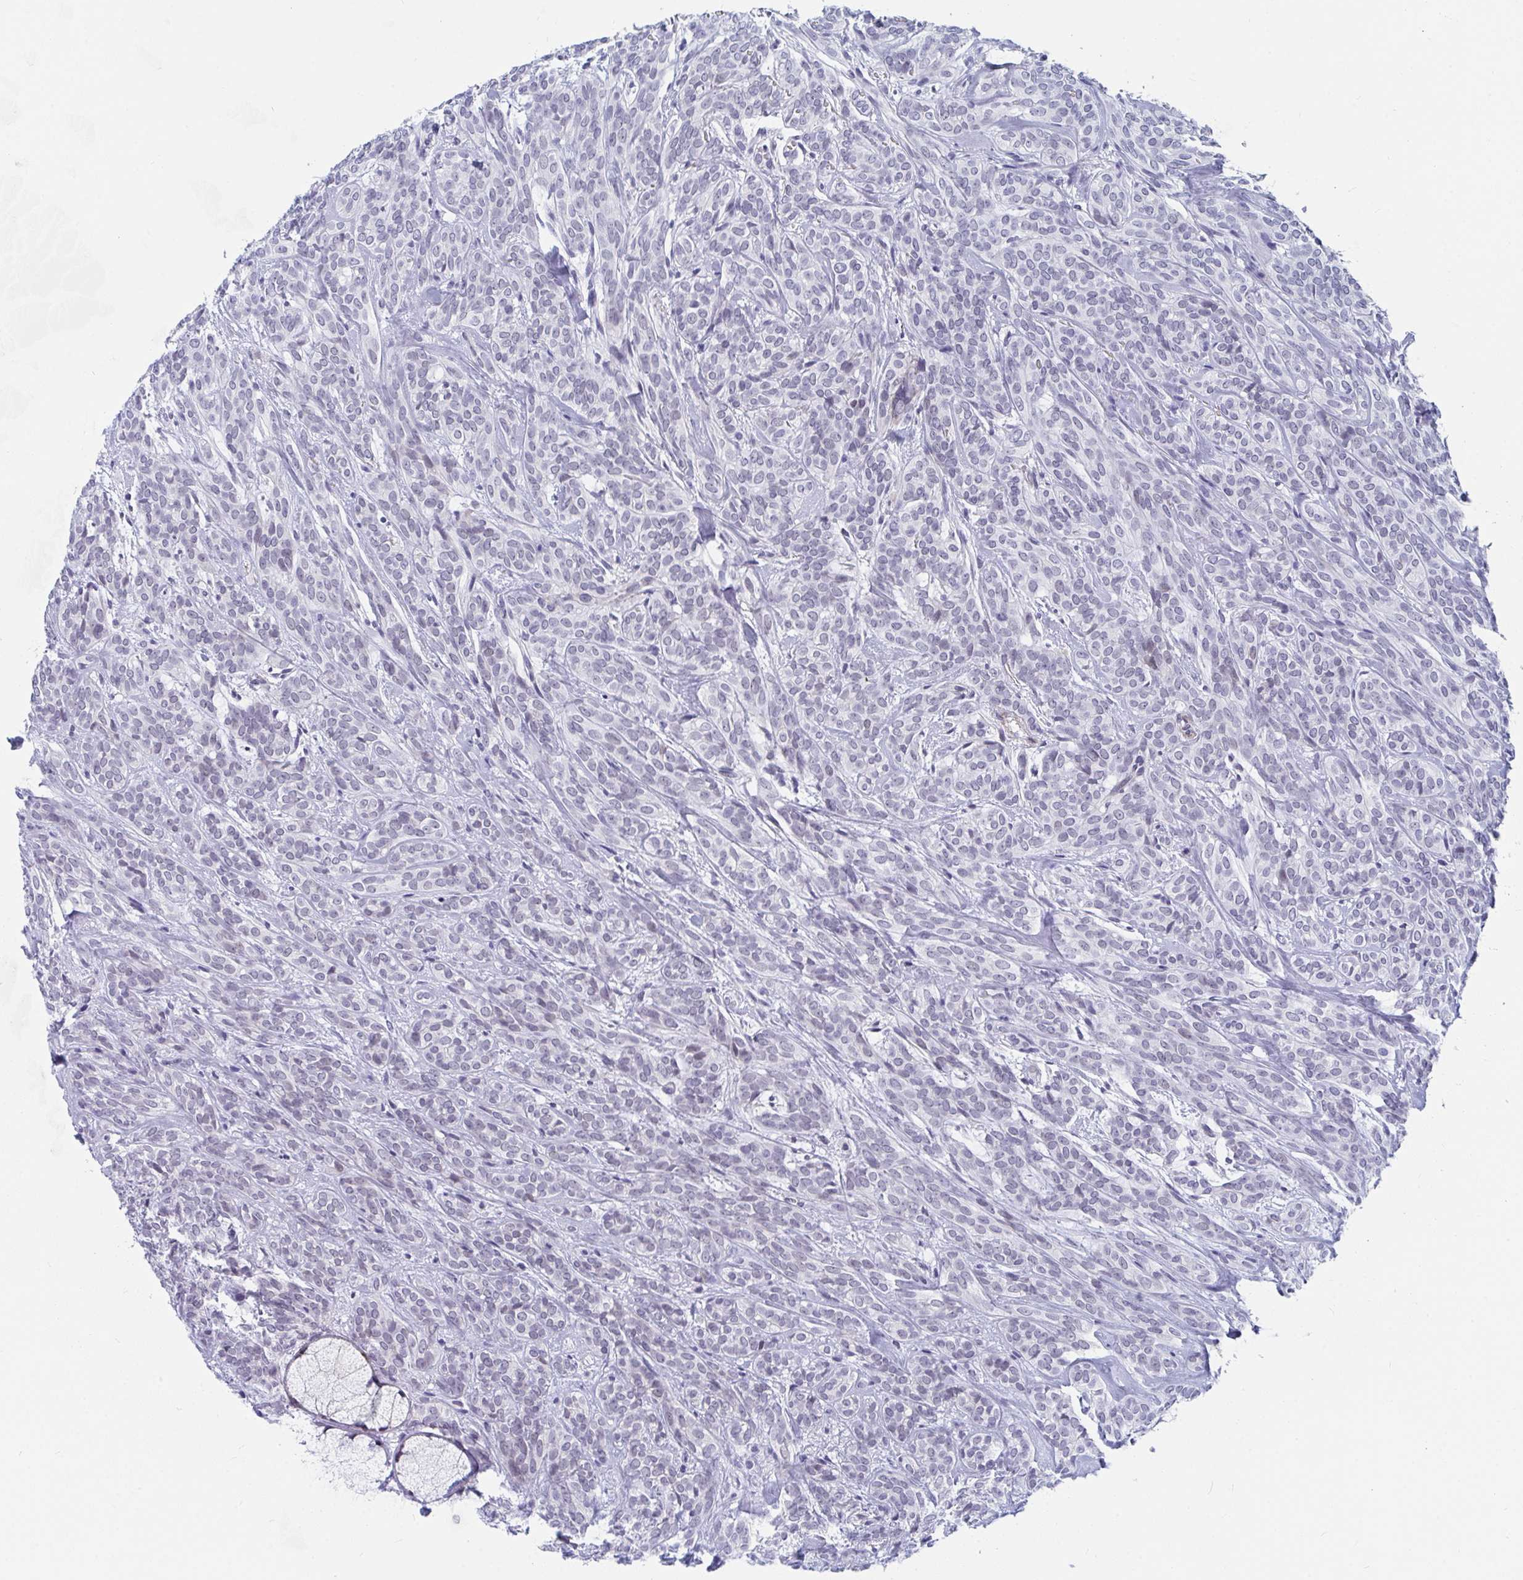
{"staining": {"intensity": "negative", "quantity": "none", "location": "none"}, "tissue": "head and neck cancer", "cell_type": "Tumor cells", "image_type": "cancer", "snomed": [{"axis": "morphology", "description": "Adenocarcinoma, NOS"}, {"axis": "topography", "description": "Head-Neck"}], "caption": "High power microscopy histopathology image of an immunohistochemistry (IHC) micrograph of head and neck adenocarcinoma, revealing no significant staining in tumor cells.", "gene": "DAOA", "patient": {"sex": "female", "age": 57}}